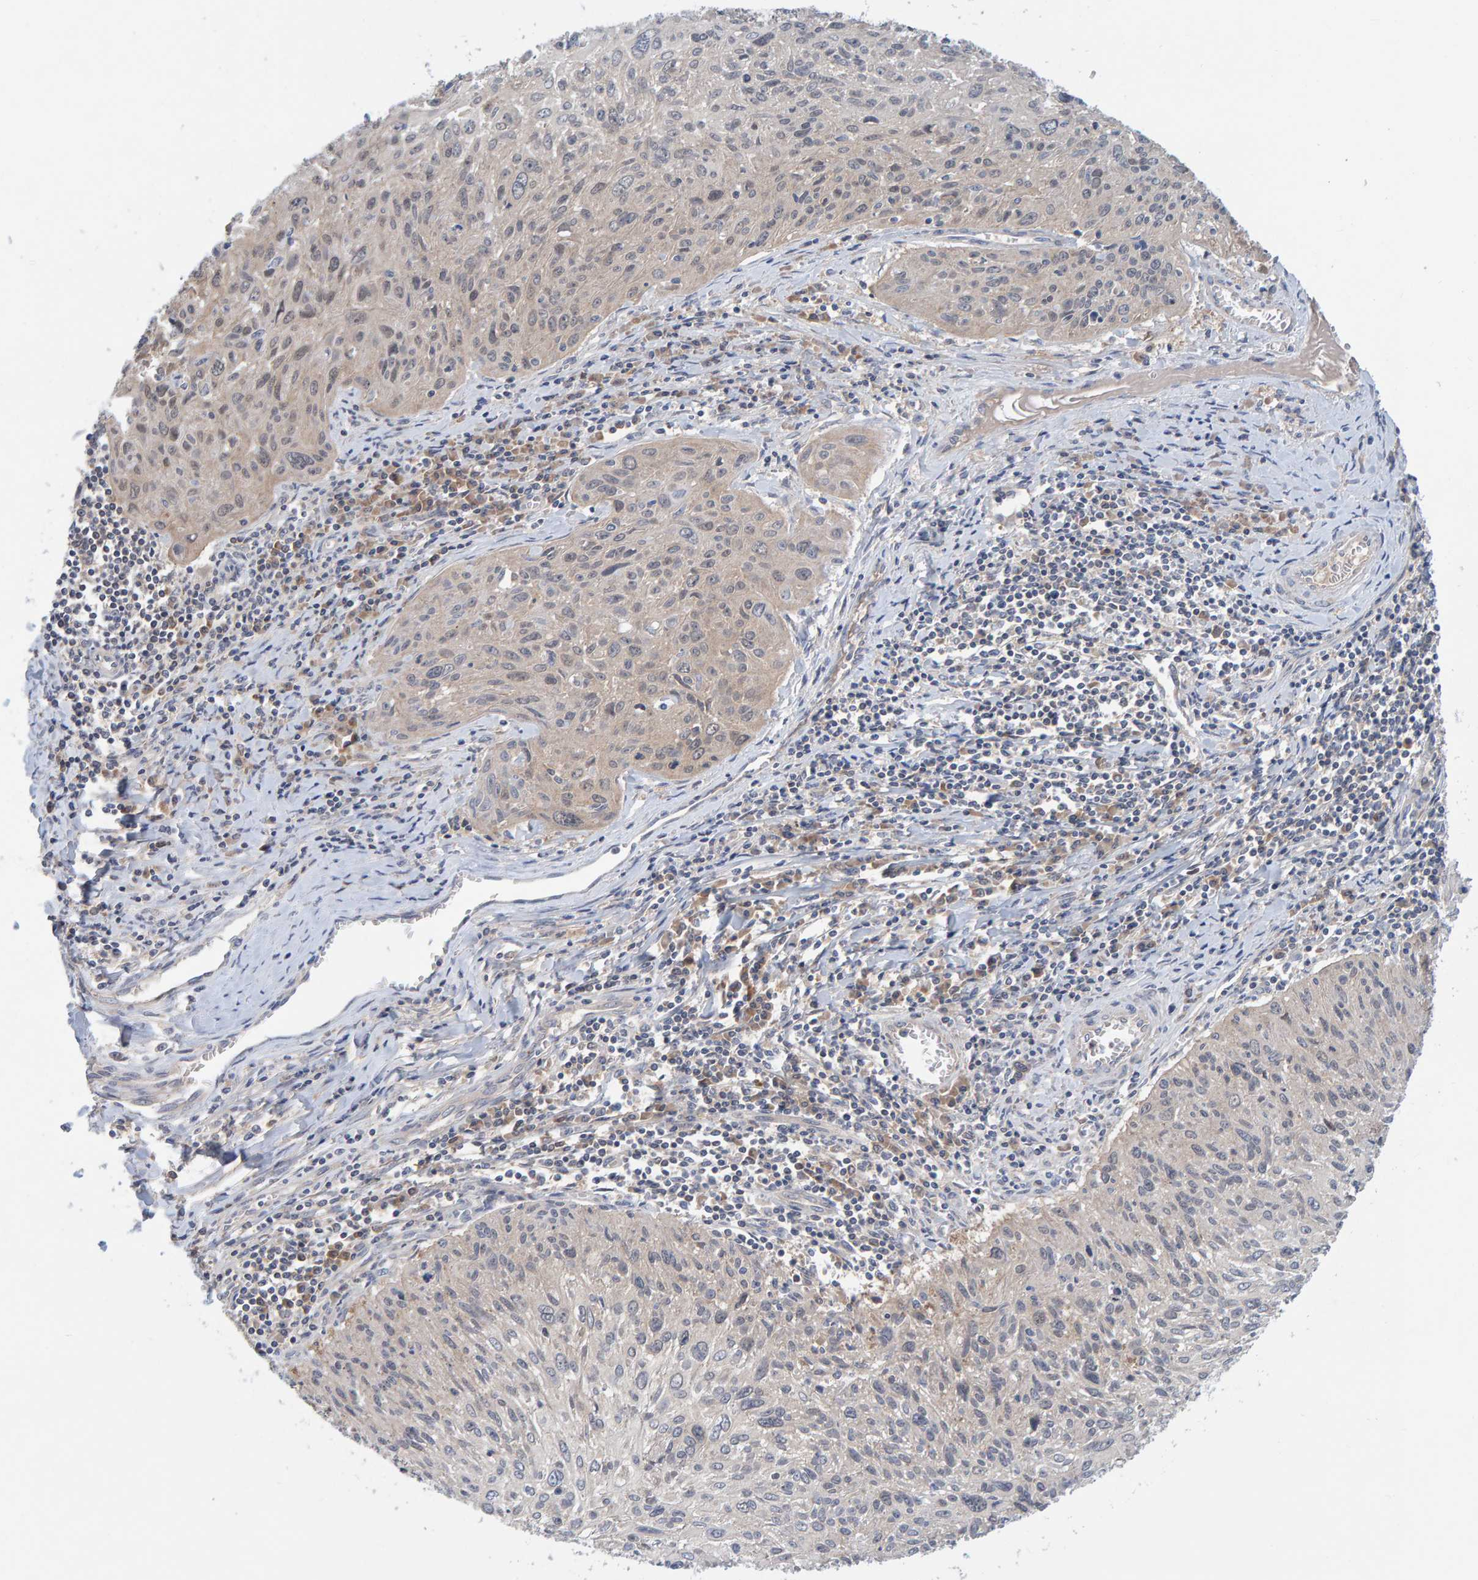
{"staining": {"intensity": "weak", "quantity": "<25%", "location": "cytoplasmic/membranous"}, "tissue": "cervical cancer", "cell_type": "Tumor cells", "image_type": "cancer", "snomed": [{"axis": "morphology", "description": "Squamous cell carcinoma, NOS"}, {"axis": "topography", "description": "Cervix"}], "caption": "Immunohistochemical staining of human cervical cancer (squamous cell carcinoma) reveals no significant positivity in tumor cells.", "gene": "TATDN1", "patient": {"sex": "female", "age": 51}}